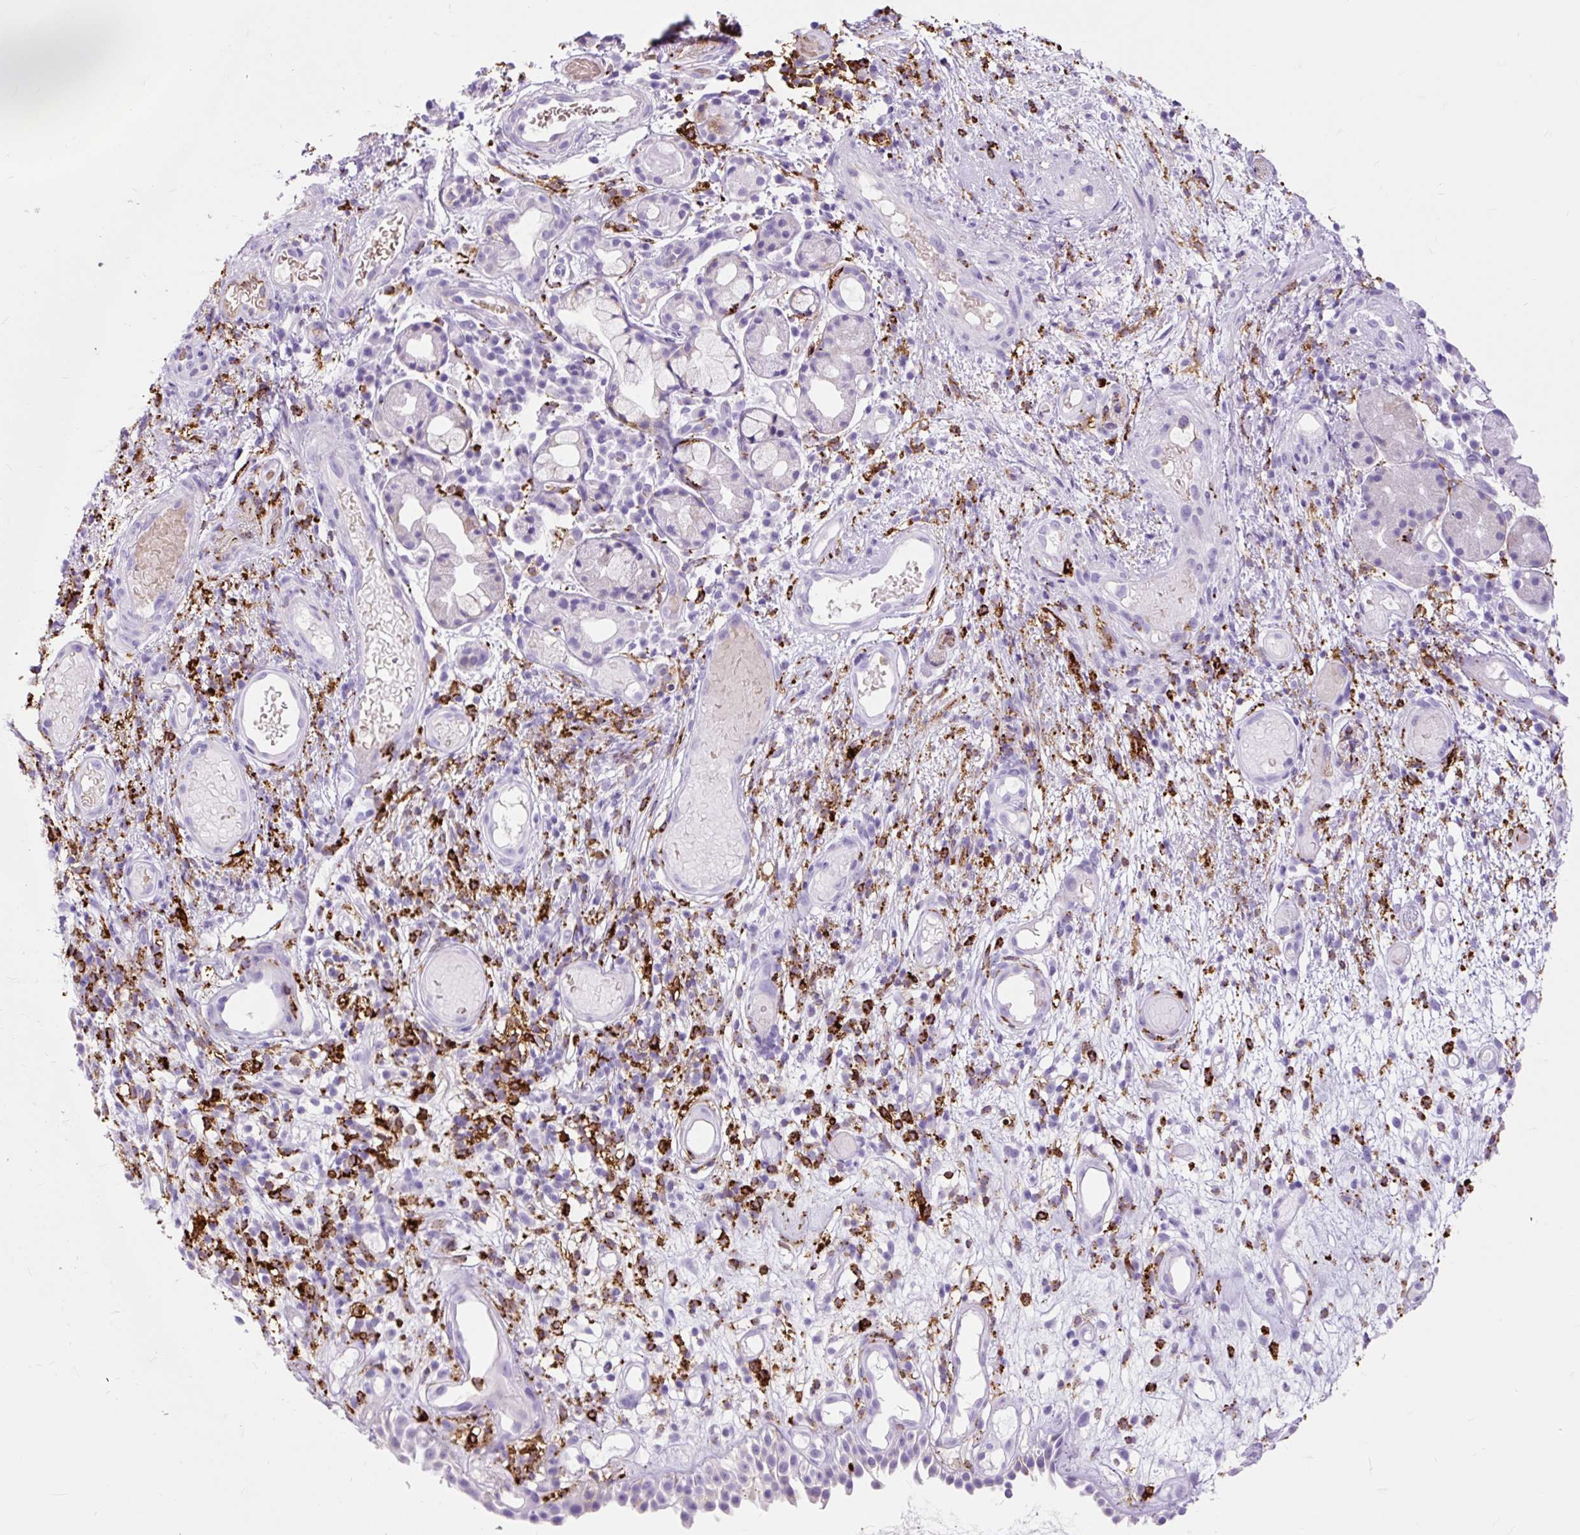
{"staining": {"intensity": "negative", "quantity": "none", "location": "none"}, "tissue": "nasopharynx", "cell_type": "Respiratory epithelial cells", "image_type": "normal", "snomed": [{"axis": "morphology", "description": "Normal tissue, NOS"}, {"axis": "morphology", "description": "Inflammation, NOS"}, {"axis": "topography", "description": "Nasopharynx"}], "caption": "A photomicrograph of human nasopharynx is negative for staining in respiratory epithelial cells. (DAB (3,3'-diaminobenzidine) IHC, high magnification).", "gene": "HLA", "patient": {"sex": "male", "age": 54}}